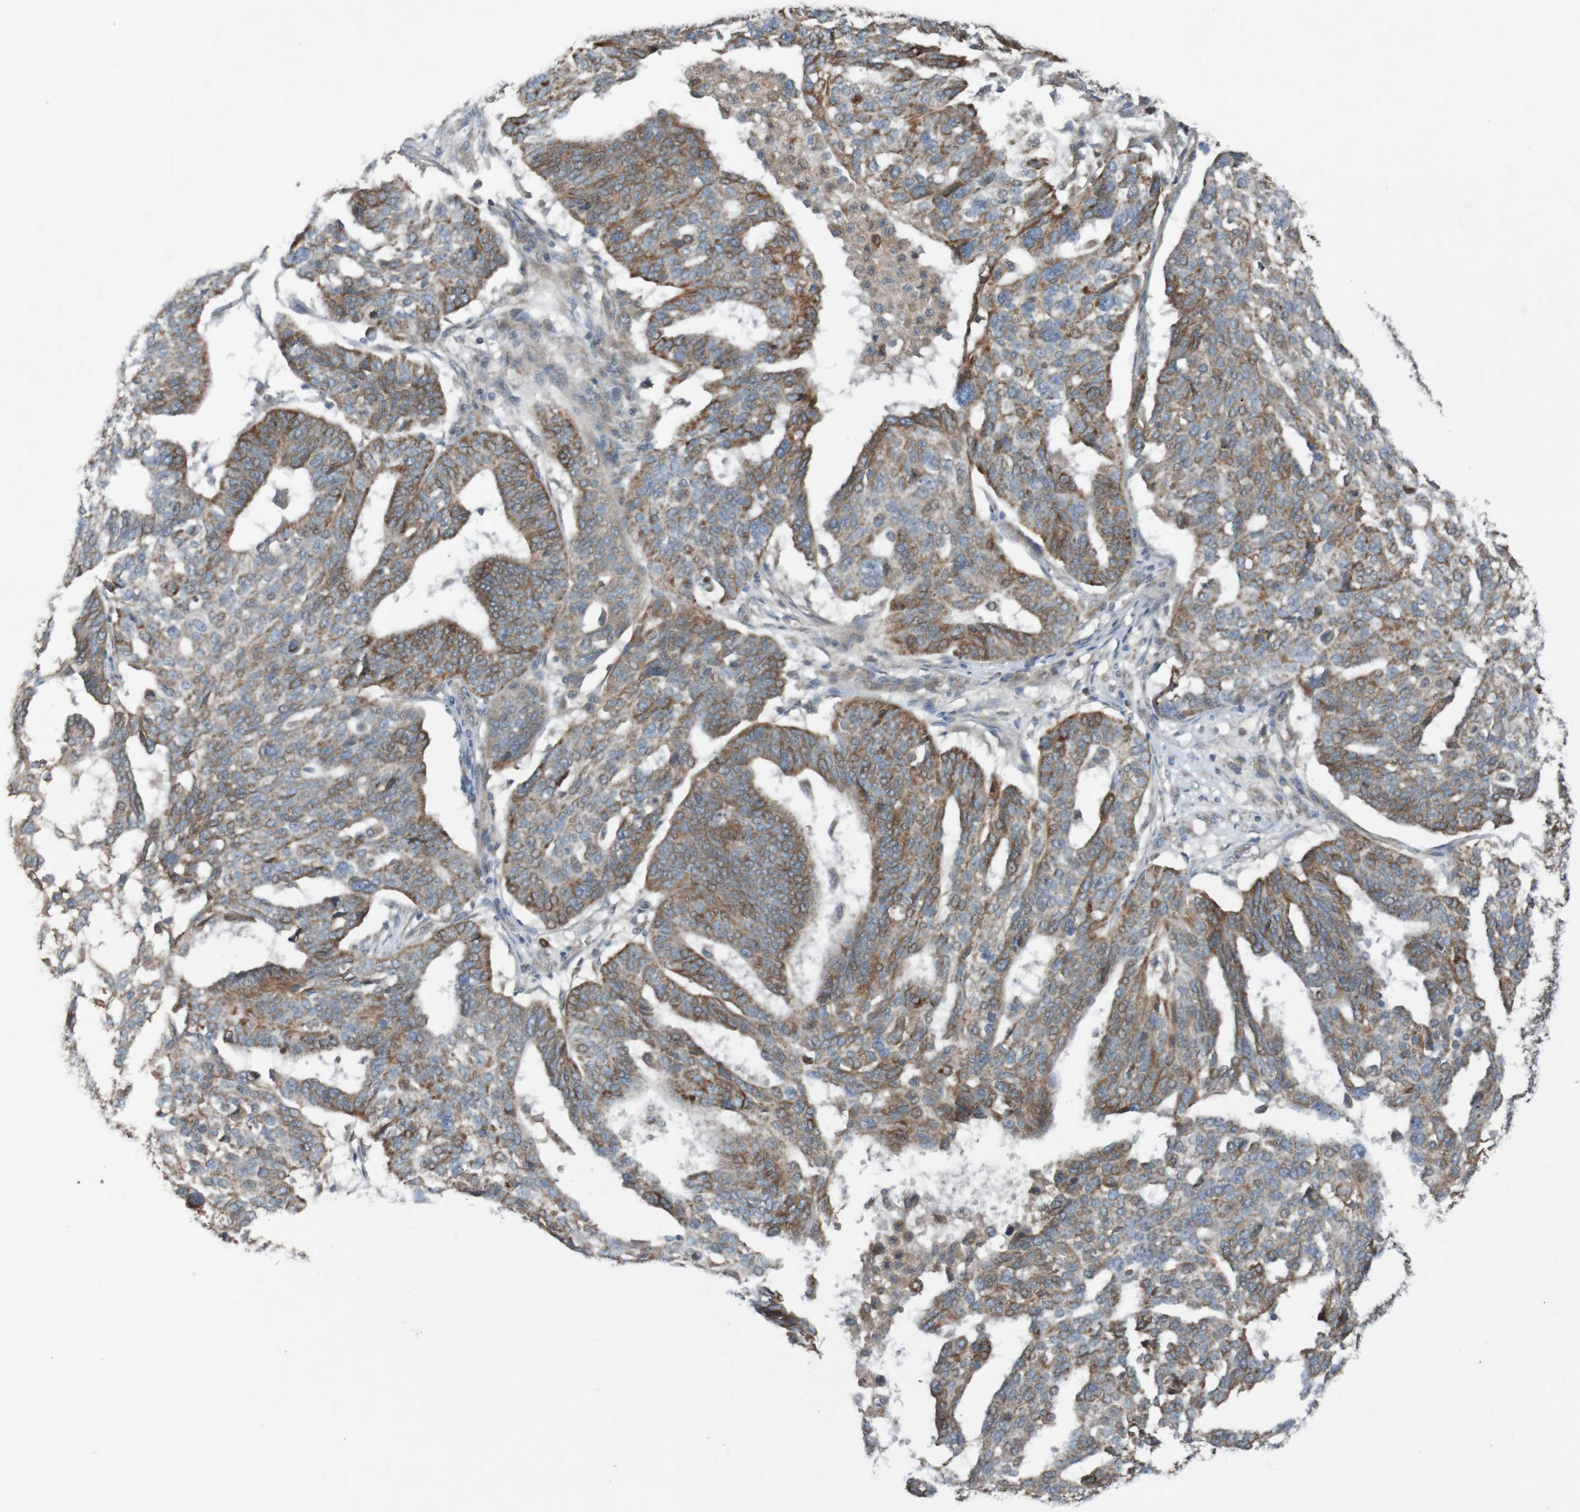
{"staining": {"intensity": "moderate", "quantity": ">75%", "location": "cytoplasmic/membranous"}, "tissue": "ovarian cancer", "cell_type": "Tumor cells", "image_type": "cancer", "snomed": [{"axis": "morphology", "description": "Cystadenocarcinoma, serous, NOS"}, {"axis": "topography", "description": "Ovary"}], "caption": "Human ovarian cancer (serous cystadenocarcinoma) stained for a protein (brown) reveals moderate cytoplasmic/membranous positive positivity in about >75% of tumor cells.", "gene": "B3GAT2", "patient": {"sex": "female", "age": 59}}